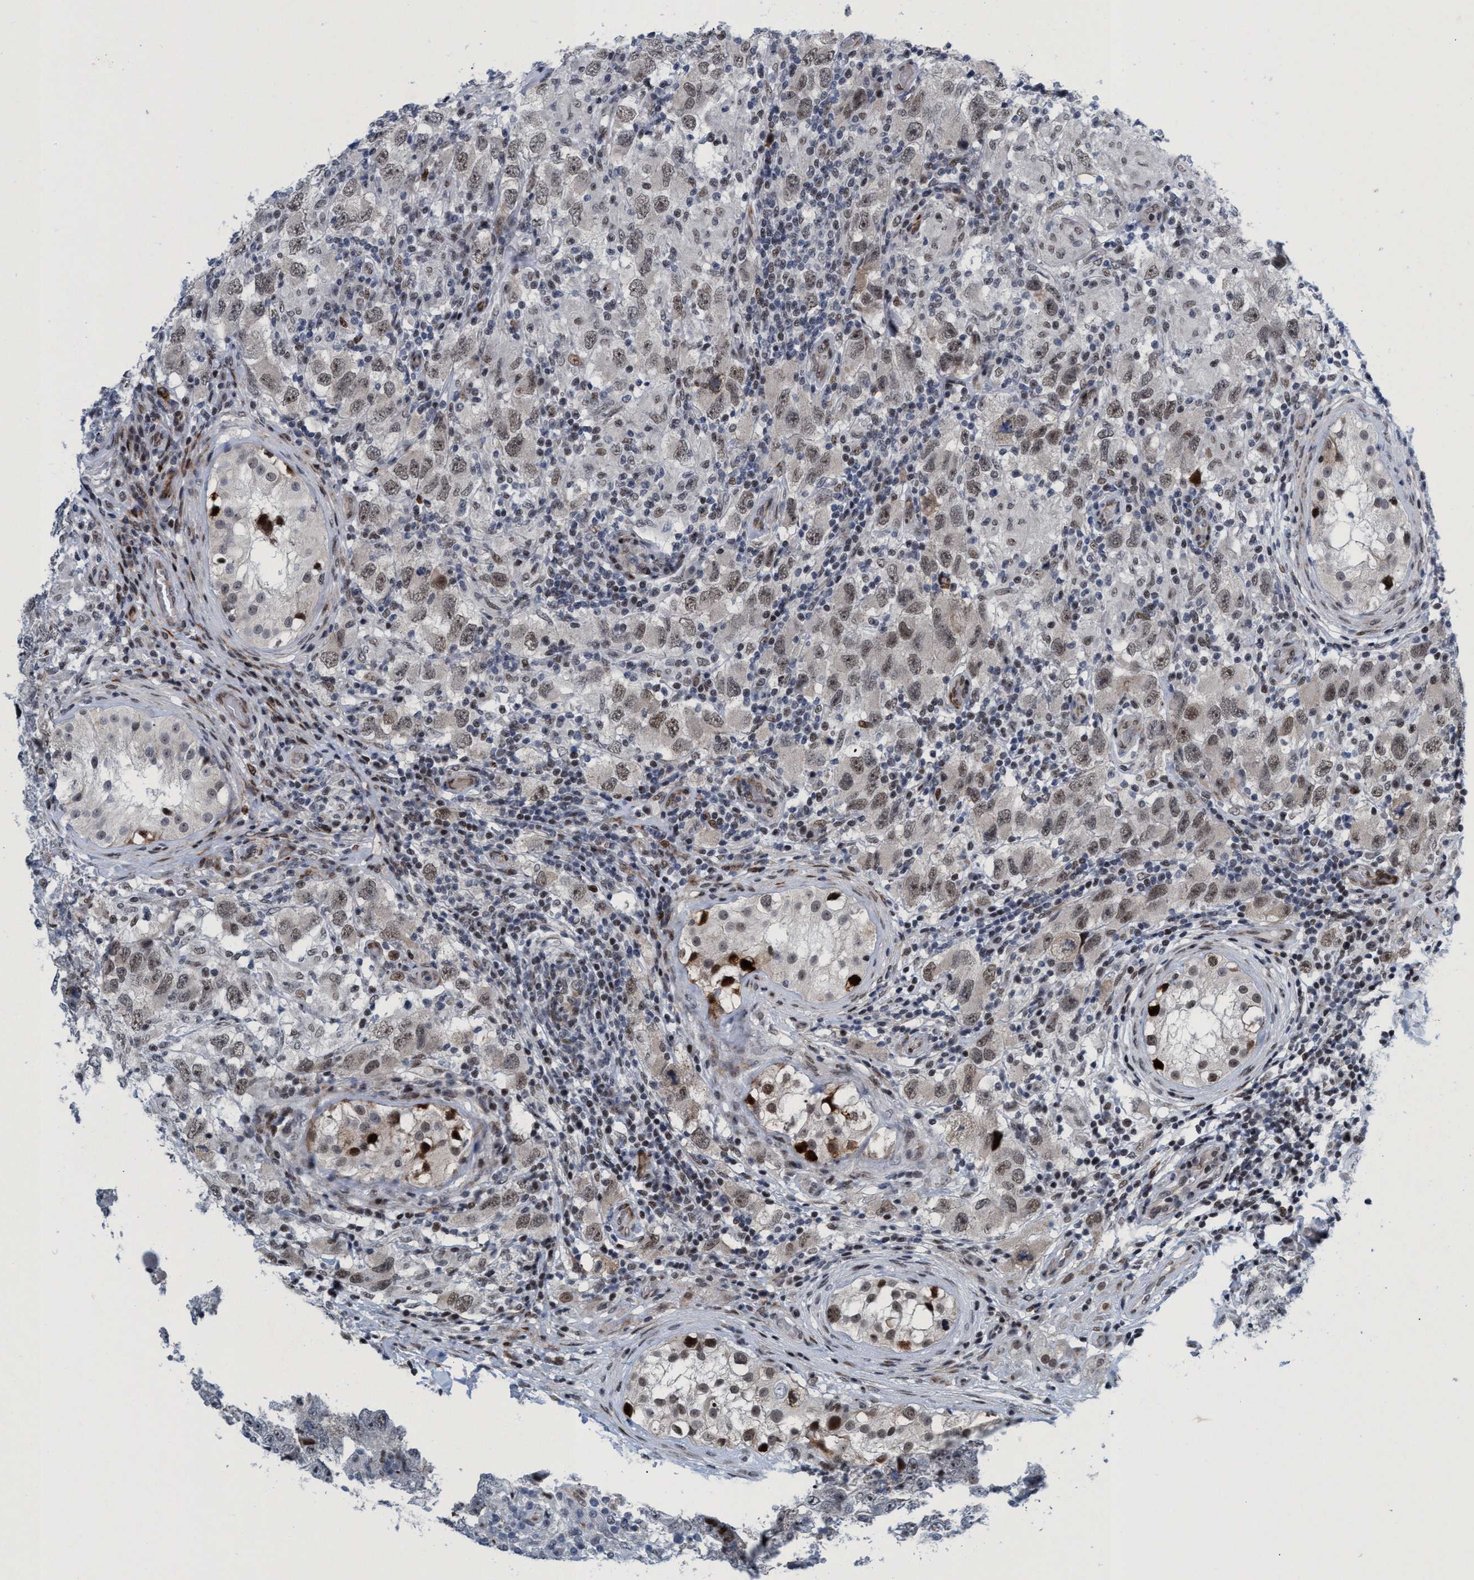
{"staining": {"intensity": "weak", "quantity": ">75%", "location": "nuclear"}, "tissue": "testis cancer", "cell_type": "Tumor cells", "image_type": "cancer", "snomed": [{"axis": "morphology", "description": "Carcinoma, Embryonal, NOS"}, {"axis": "topography", "description": "Testis"}], "caption": "Testis embryonal carcinoma stained for a protein shows weak nuclear positivity in tumor cells.", "gene": "CWC27", "patient": {"sex": "male", "age": 21}}